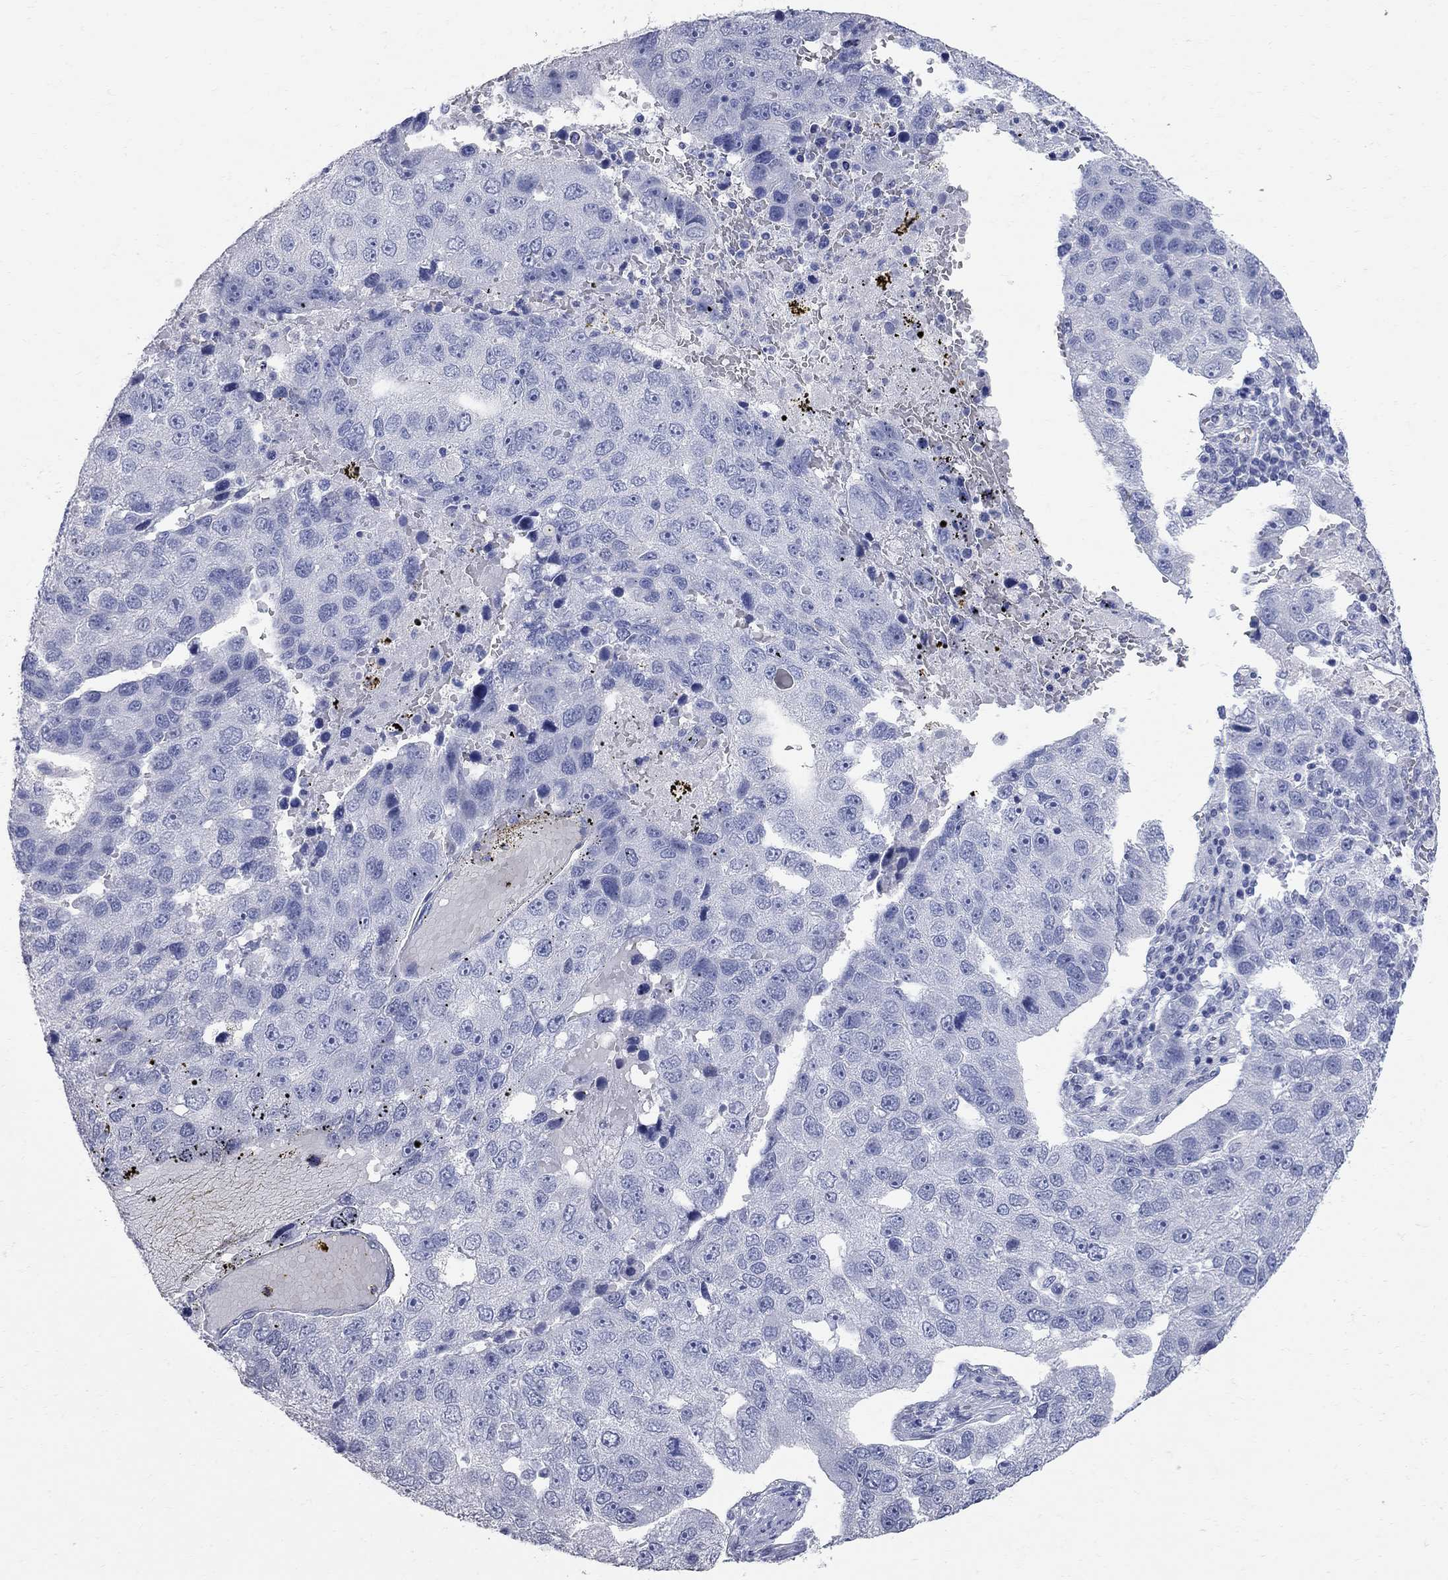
{"staining": {"intensity": "negative", "quantity": "none", "location": "none"}, "tissue": "pancreatic cancer", "cell_type": "Tumor cells", "image_type": "cancer", "snomed": [{"axis": "morphology", "description": "Adenocarcinoma, NOS"}, {"axis": "topography", "description": "Pancreas"}], "caption": "A high-resolution micrograph shows IHC staining of pancreatic adenocarcinoma, which demonstrates no significant staining in tumor cells.", "gene": "BPIFB1", "patient": {"sex": "female", "age": 61}}